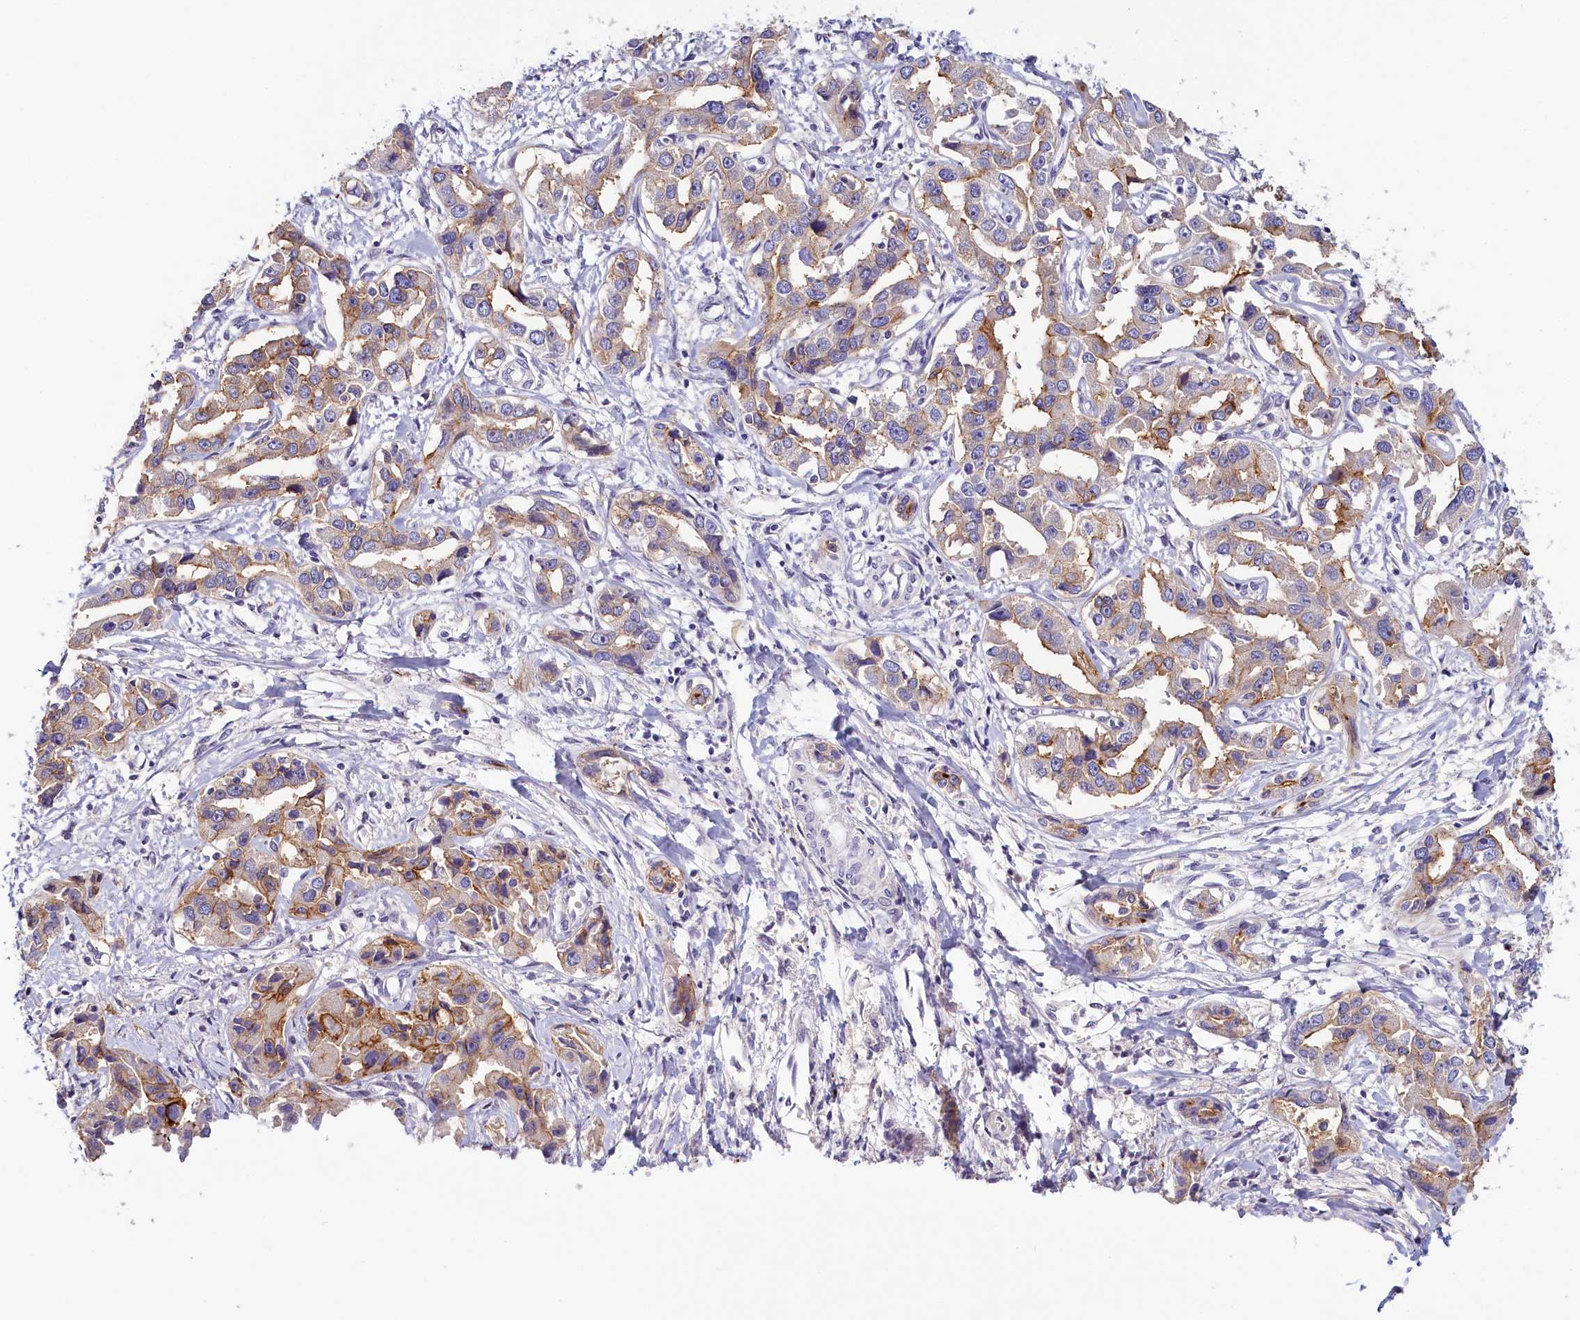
{"staining": {"intensity": "moderate", "quantity": "25%-75%", "location": "cytoplasmic/membranous"}, "tissue": "liver cancer", "cell_type": "Tumor cells", "image_type": "cancer", "snomed": [{"axis": "morphology", "description": "Cholangiocarcinoma"}, {"axis": "topography", "description": "Liver"}], "caption": "About 25%-75% of tumor cells in human liver cholangiocarcinoma demonstrate moderate cytoplasmic/membranous protein positivity as visualized by brown immunohistochemical staining.", "gene": "PDE6D", "patient": {"sex": "male", "age": 59}}